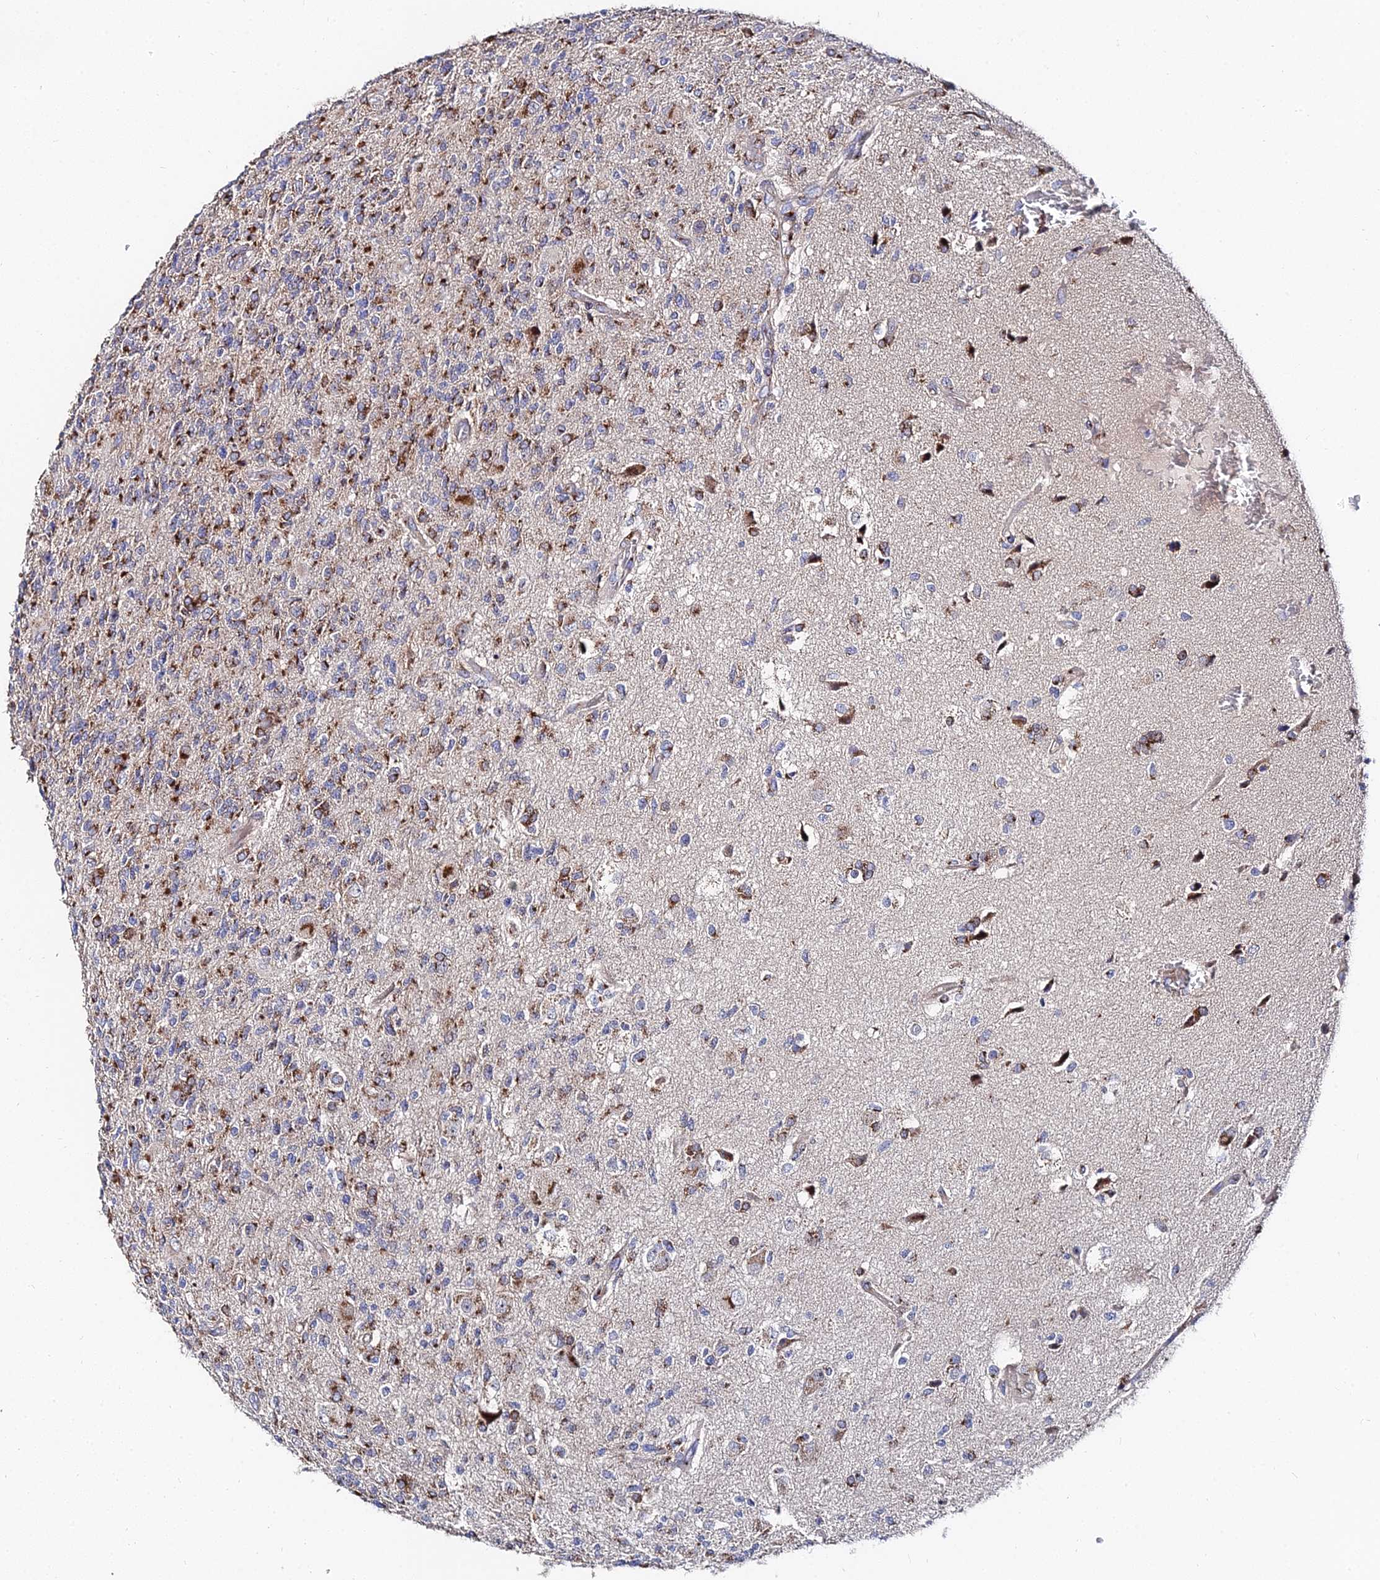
{"staining": {"intensity": "moderate", "quantity": ">75%", "location": "cytoplasmic/membranous"}, "tissue": "glioma", "cell_type": "Tumor cells", "image_type": "cancer", "snomed": [{"axis": "morphology", "description": "Glioma, malignant, High grade"}, {"axis": "topography", "description": "Brain"}], "caption": "The image exhibits a brown stain indicating the presence of a protein in the cytoplasmic/membranous of tumor cells in glioma. (DAB IHC, brown staining for protein, blue staining for nuclei).", "gene": "BORCS8", "patient": {"sex": "male", "age": 56}}